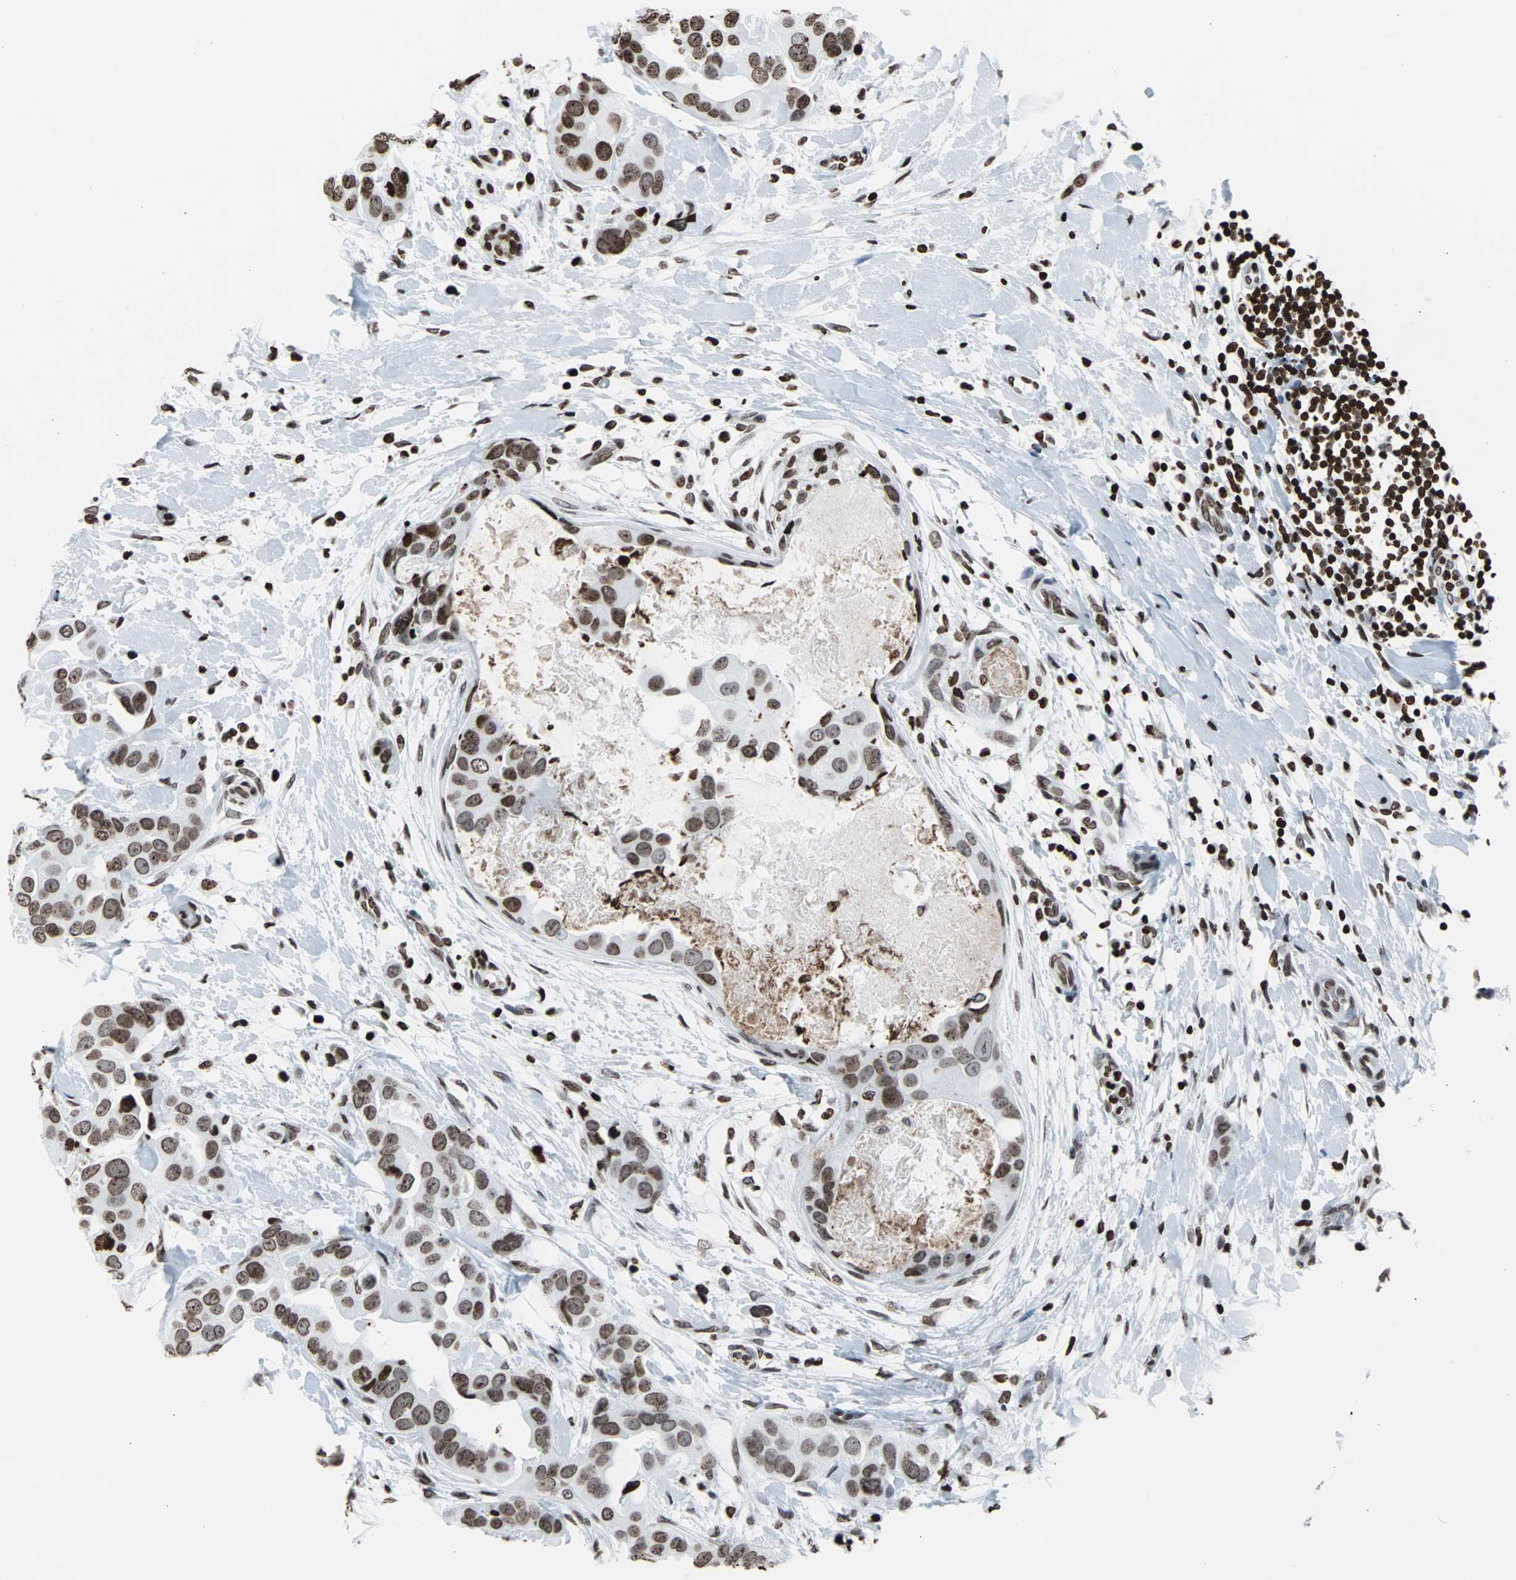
{"staining": {"intensity": "moderate", "quantity": ">75%", "location": "nuclear"}, "tissue": "breast cancer", "cell_type": "Tumor cells", "image_type": "cancer", "snomed": [{"axis": "morphology", "description": "Duct carcinoma"}, {"axis": "topography", "description": "Breast"}], "caption": "Infiltrating ductal carcinoma (breast) stained with DAB (3,3'-diaminobenzidine) immunohistochemistry (IHC) demonstrates medium levels of moderate nuclear staining in about >75% of tumor cells. The staining was performed using DAB, with brown indicating positive protein expression. Nuclei are stained blue with hematoxylin.", "gene": "H2BC18", "patient": {"sex": "female", "age": 40}}